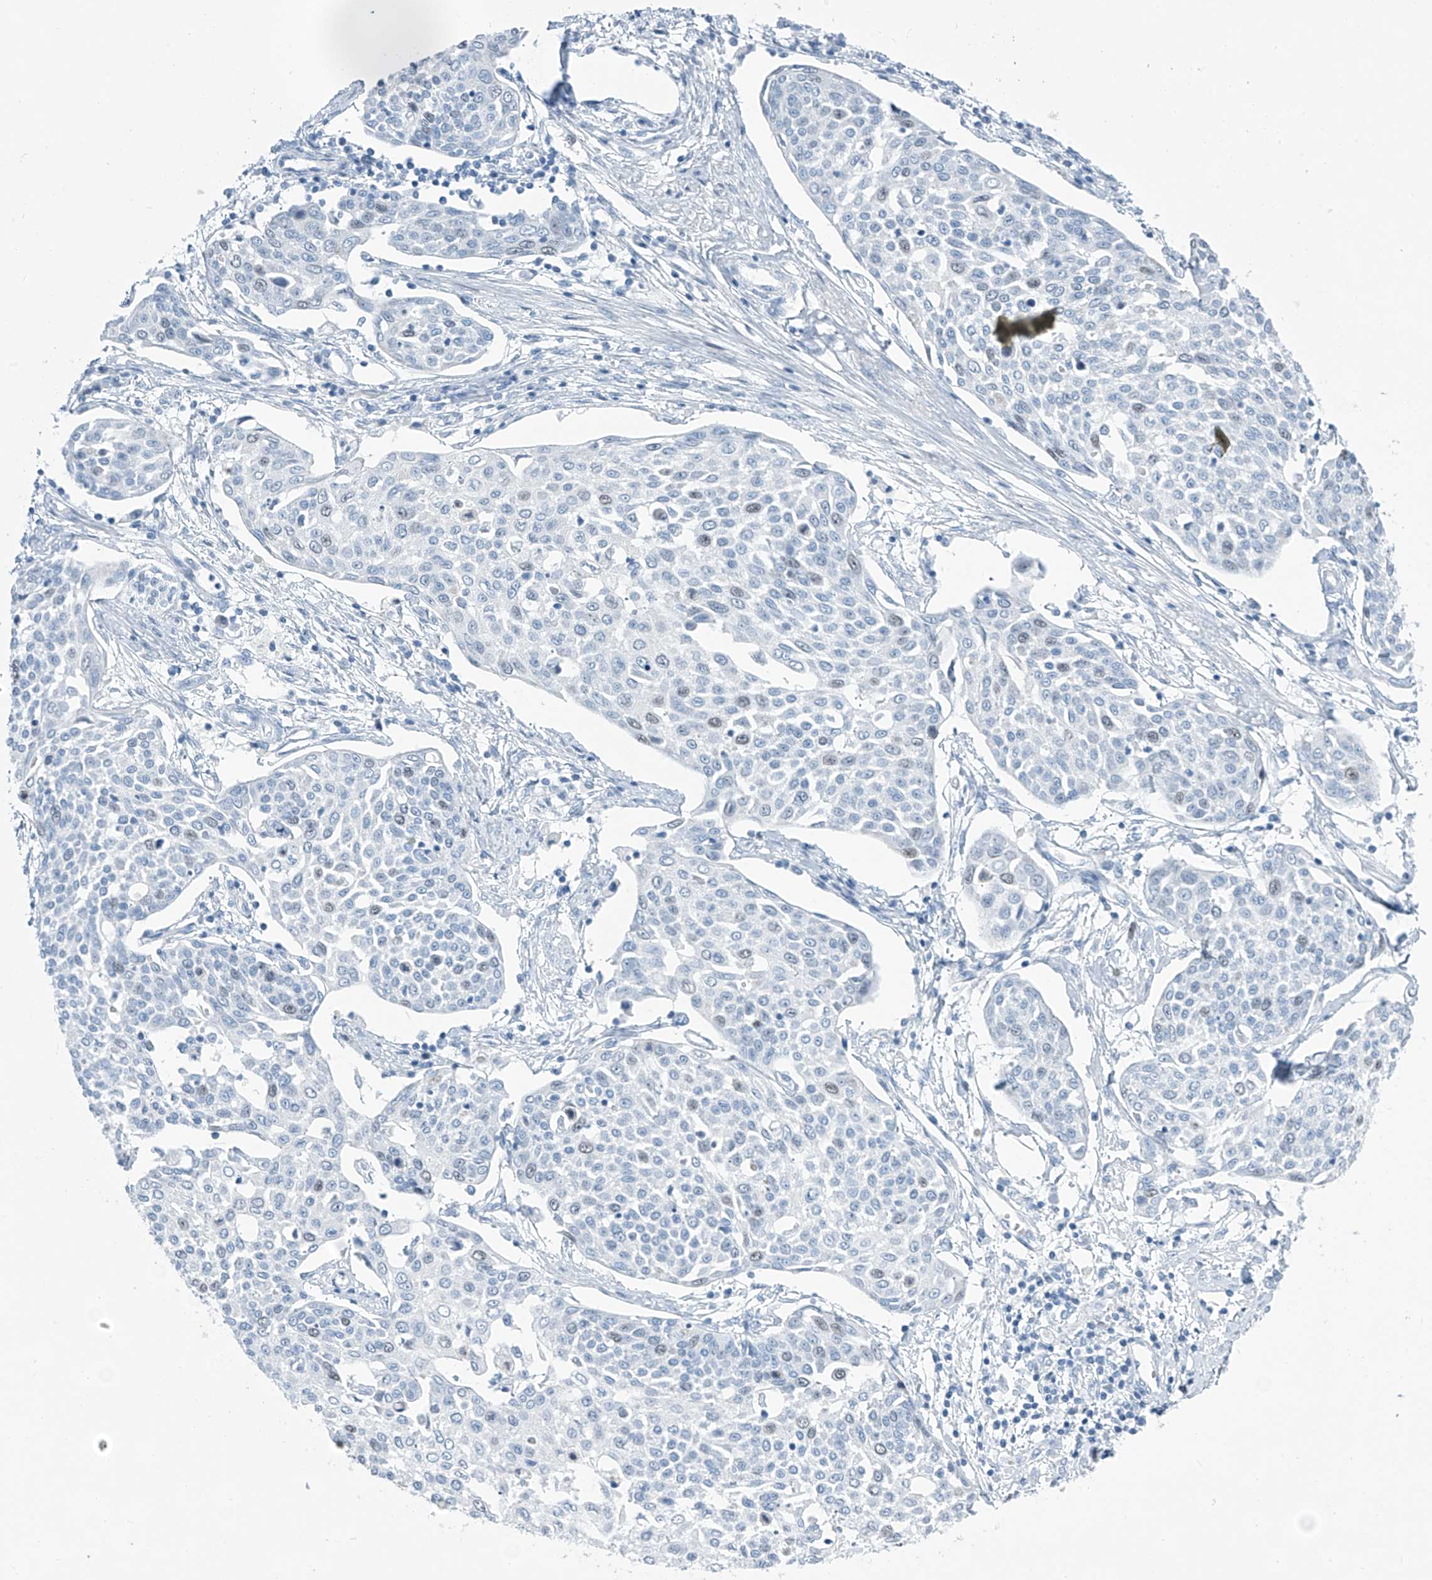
{"staining": {"intensity": "negative", "quantity": "none", "location": "none"}, "tissue": "cervical cancer", "cell_type": "Tumor cells", "image_type": "cancer", "snomed": [{"axis": "morphology", "description": "Squamous cell carcinoma, NOS"}, {"axis": "topography", "description": "Cervix"}], "caption": "Image shows no protein staining in tumor cells of squamous cell carcinoma (cervical) tissue. The staining is performed using DAB brown chromogen with nuclei counter-stained in using hematoxylin.", "gene": "SGO2", "patient": {"sex": "female", "age": 34}}